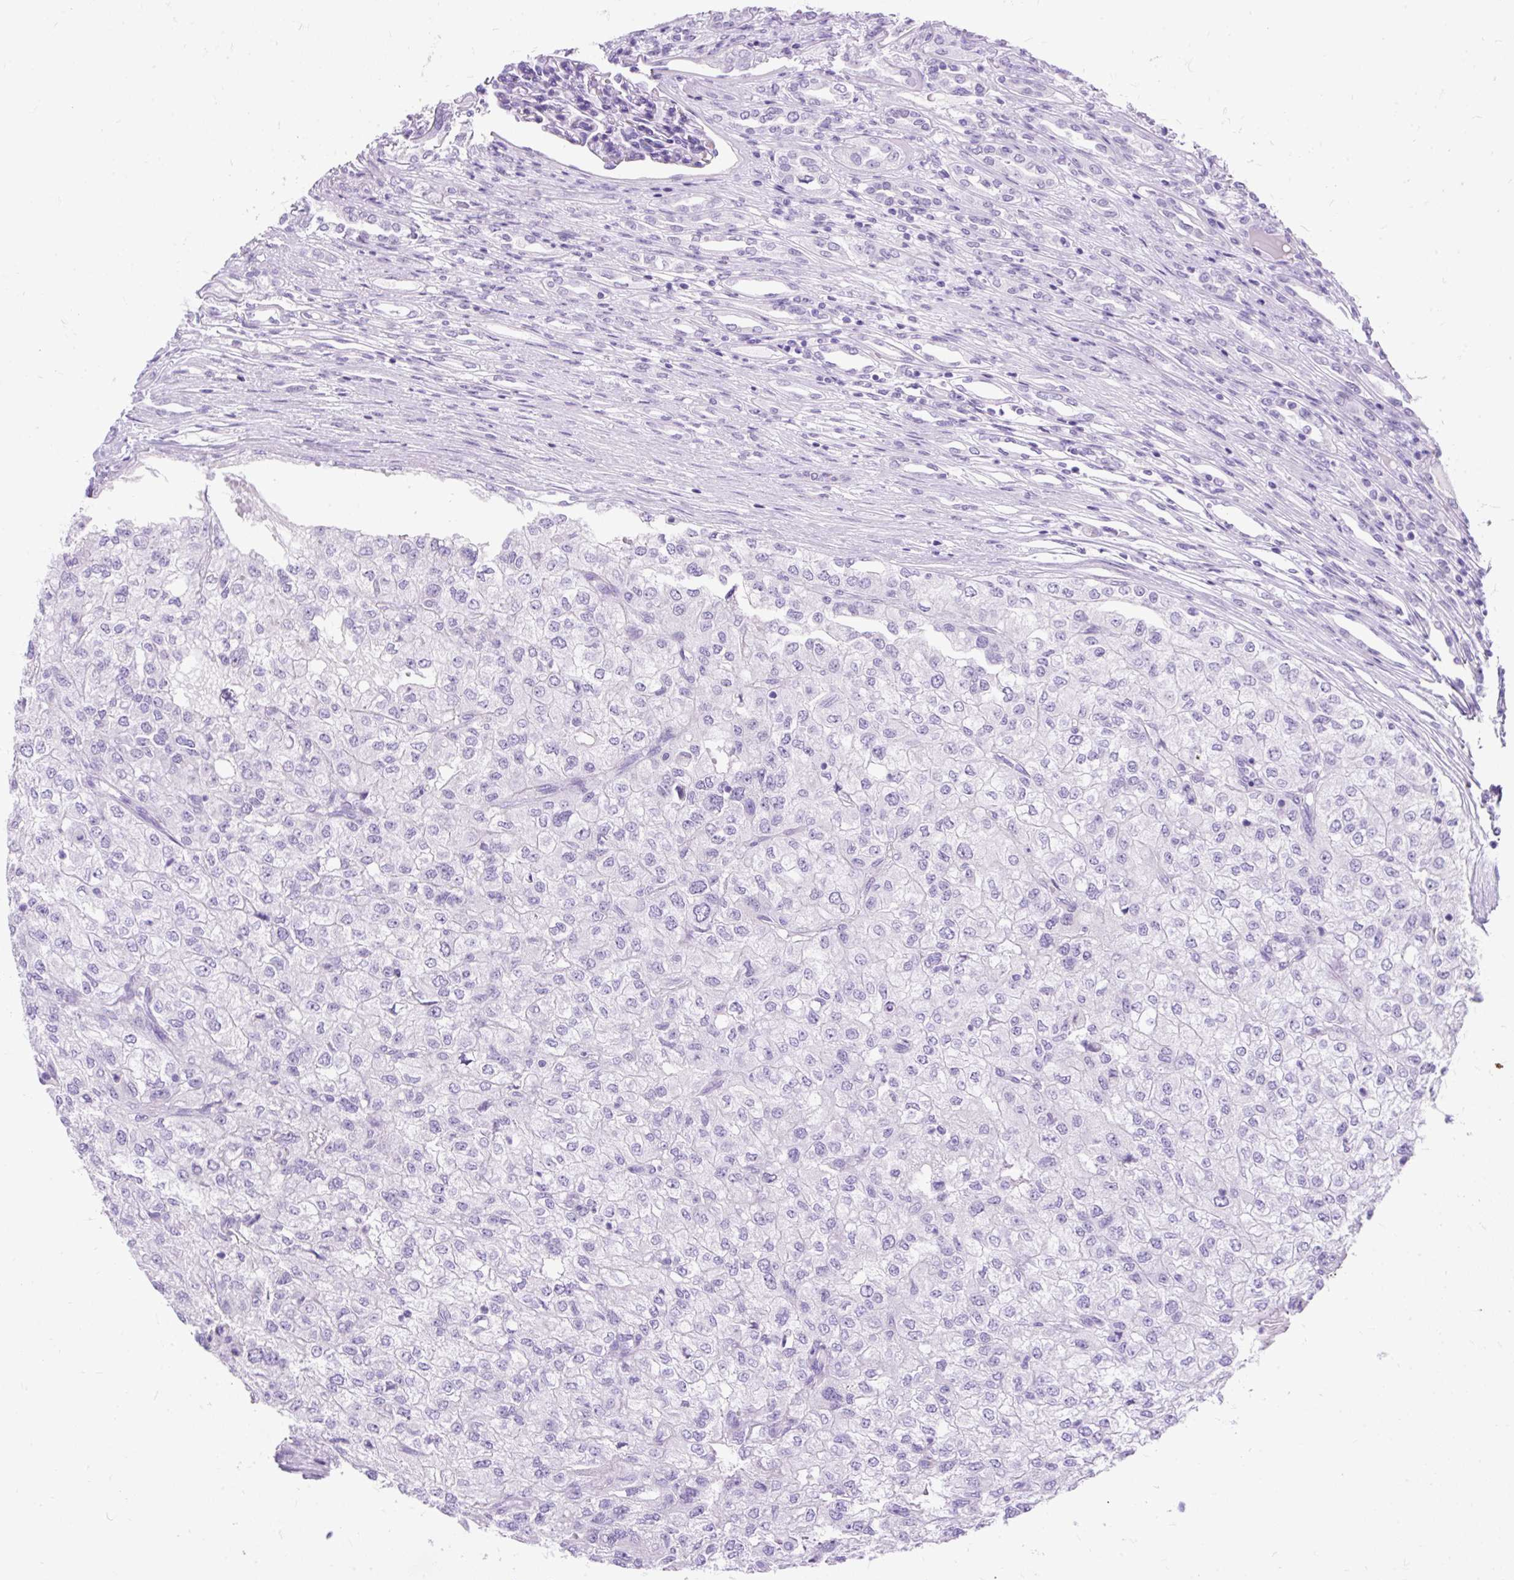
{"staining": {"intensity": "negative", "quantity": "none", "location": "none"}, "tissue": "renal cancer", "cell_type": "Tumor cells", "image_type": "cancer", "snomed": [{"axis": "morphology", "description": "Adenocarcinoma, NOS"}, {"axis": "topography", "description": "Kidney"}], "caption": "Immunohistochemical staining of human adenocarcinoma (renal) displays no significant positivity in tumor cells.", "gene": "SCGB1A1", "patient": {"sex": "female", "age": 54}}